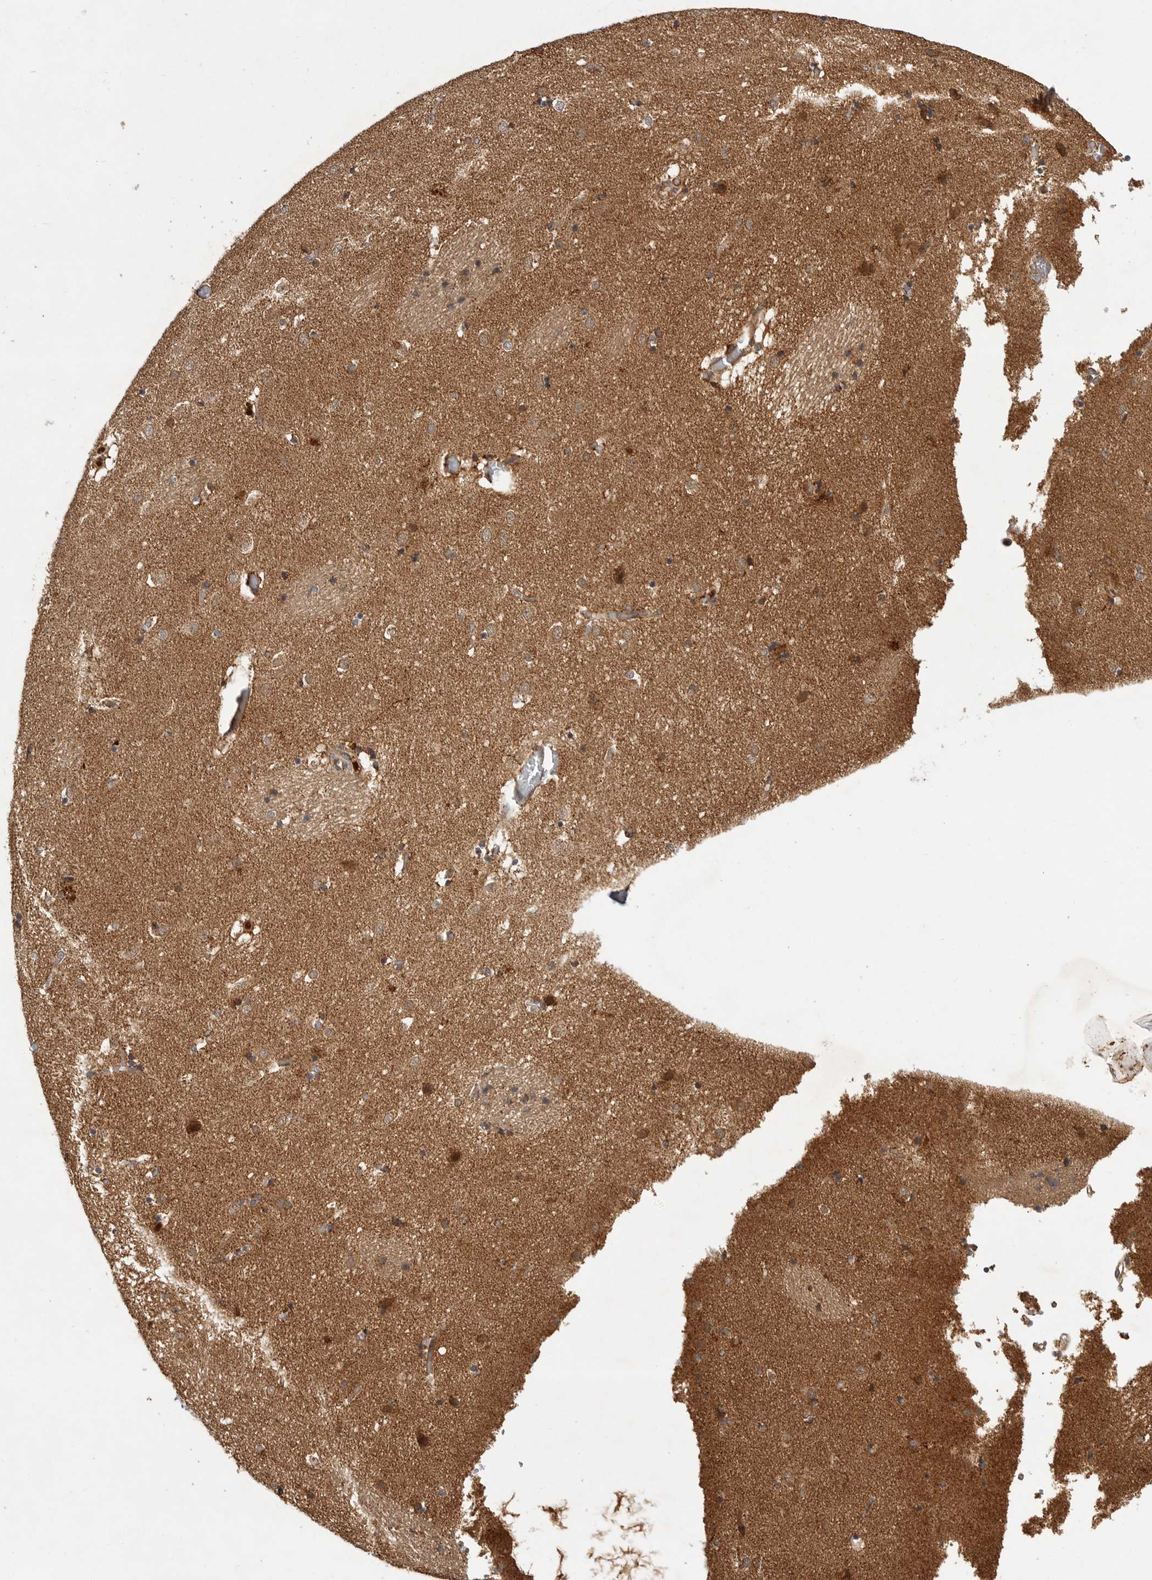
{"staining": {"intensity": "moderate", "quantity": "25%-75%", "location": "cytoplasmic/membranous"}, "tissue": "caudate", "cell_type": "Glial cells", "image_type": "normal", "snomed": [{"axis": "morphology", "description": "Normal tissue, NOS"}, {"axis": "topography", "description": "Lateral ventricle wall"}], "caption": "Caudate stained with a brown dye reveals moderate cytoplasmic/membranous positive positivity in about 25%-75% of glial cells.", "gene": "KYAT3", "patient": {"sex": "male", "age": 70}}